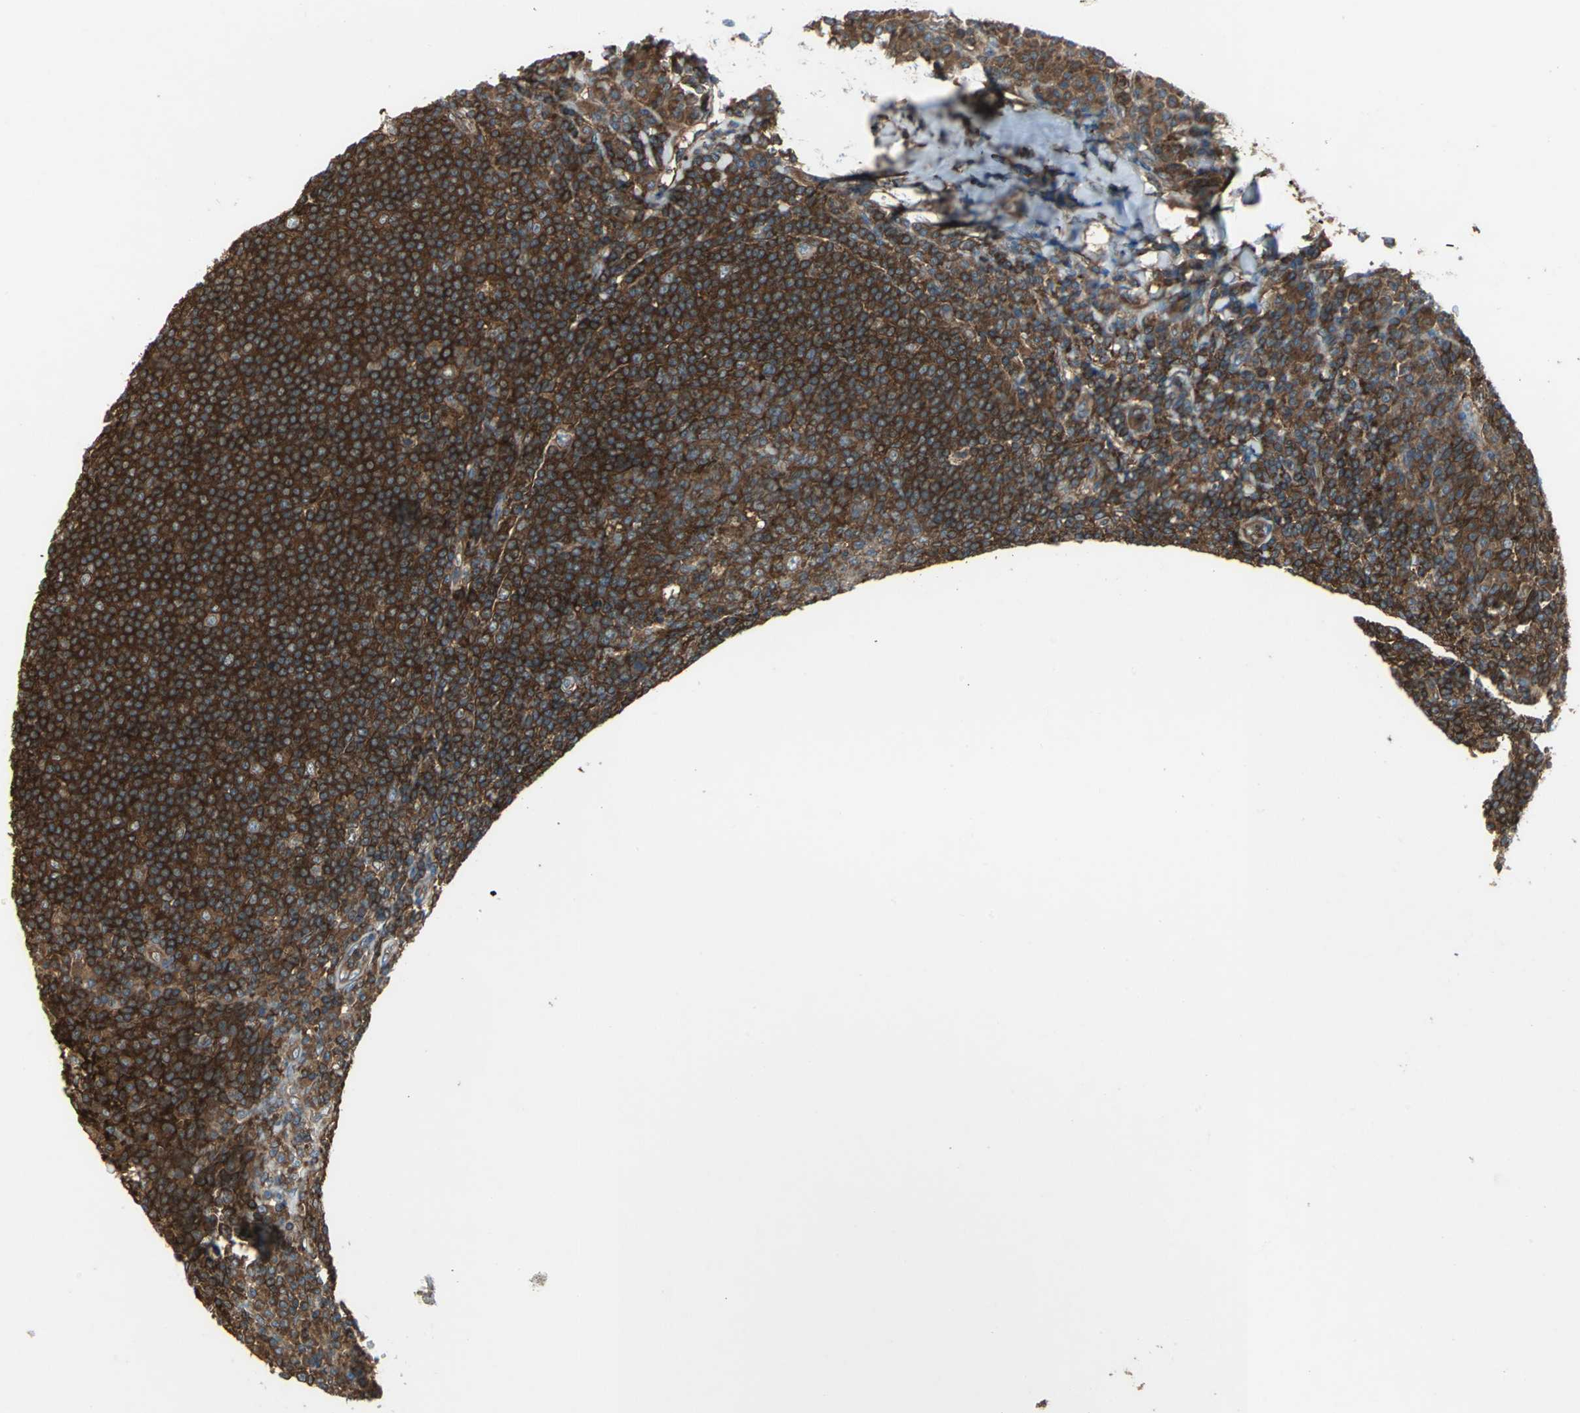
{"staining": {"intensity": "strong", "quantity": ">75%", "location": "cytoplasmic/membranous"}, "tissue": "tonsil", "cell_type": "Germinal center cells", "image_type": "normal", "snomed": [{"axis": "morphology", "description": "Normal tissue, NOS"}, {"axis": "topography", "description": "Tonsil"}], "caption": "A brown stain labels strong cytoplasmic/membranous positivity of a protein in germinal center cells of unremarkable tonsil.", "gene": "CAPN1", "patient": {"sex": "male", "age": 31}}